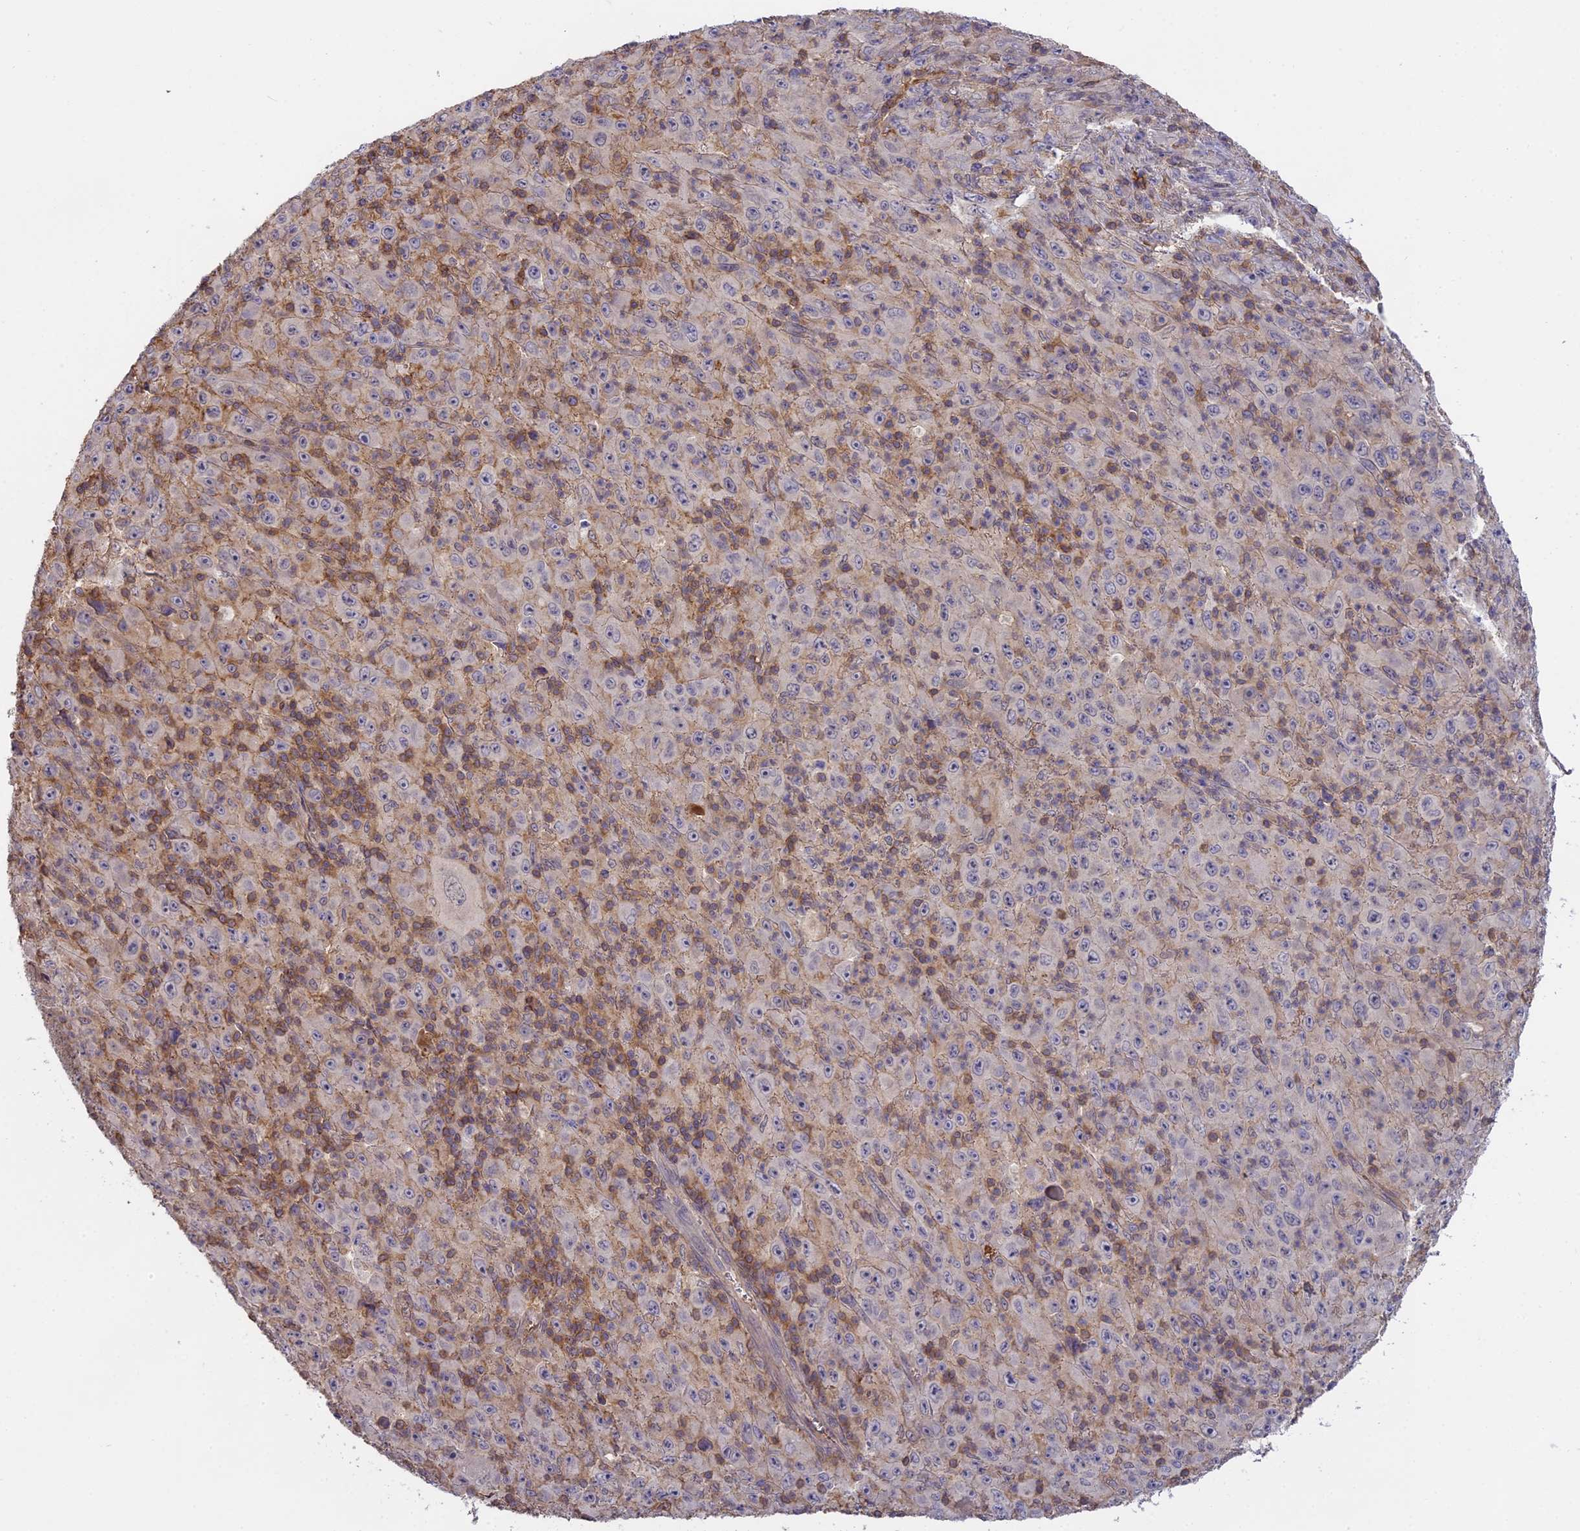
{"staining": {"intensity": "negative", "quantity": "none", "location": "none"}, "tissue": "melanoma", "cell_type": "Tumor cells", "image_type": "cancer", "snomed": [{"axis": "morphology", "description": "Malignant melanoma, Metastatic site"}, {"axis": "topography", "description": "Skin"}], "caption": "Human malignant melanoma (metastatic site) stained for a protein using immunohistochemistry (IHC) shows no positivity in tumor cells.", "gene": "CFAP119", "patient": {"sex": "female", "age": 56}}